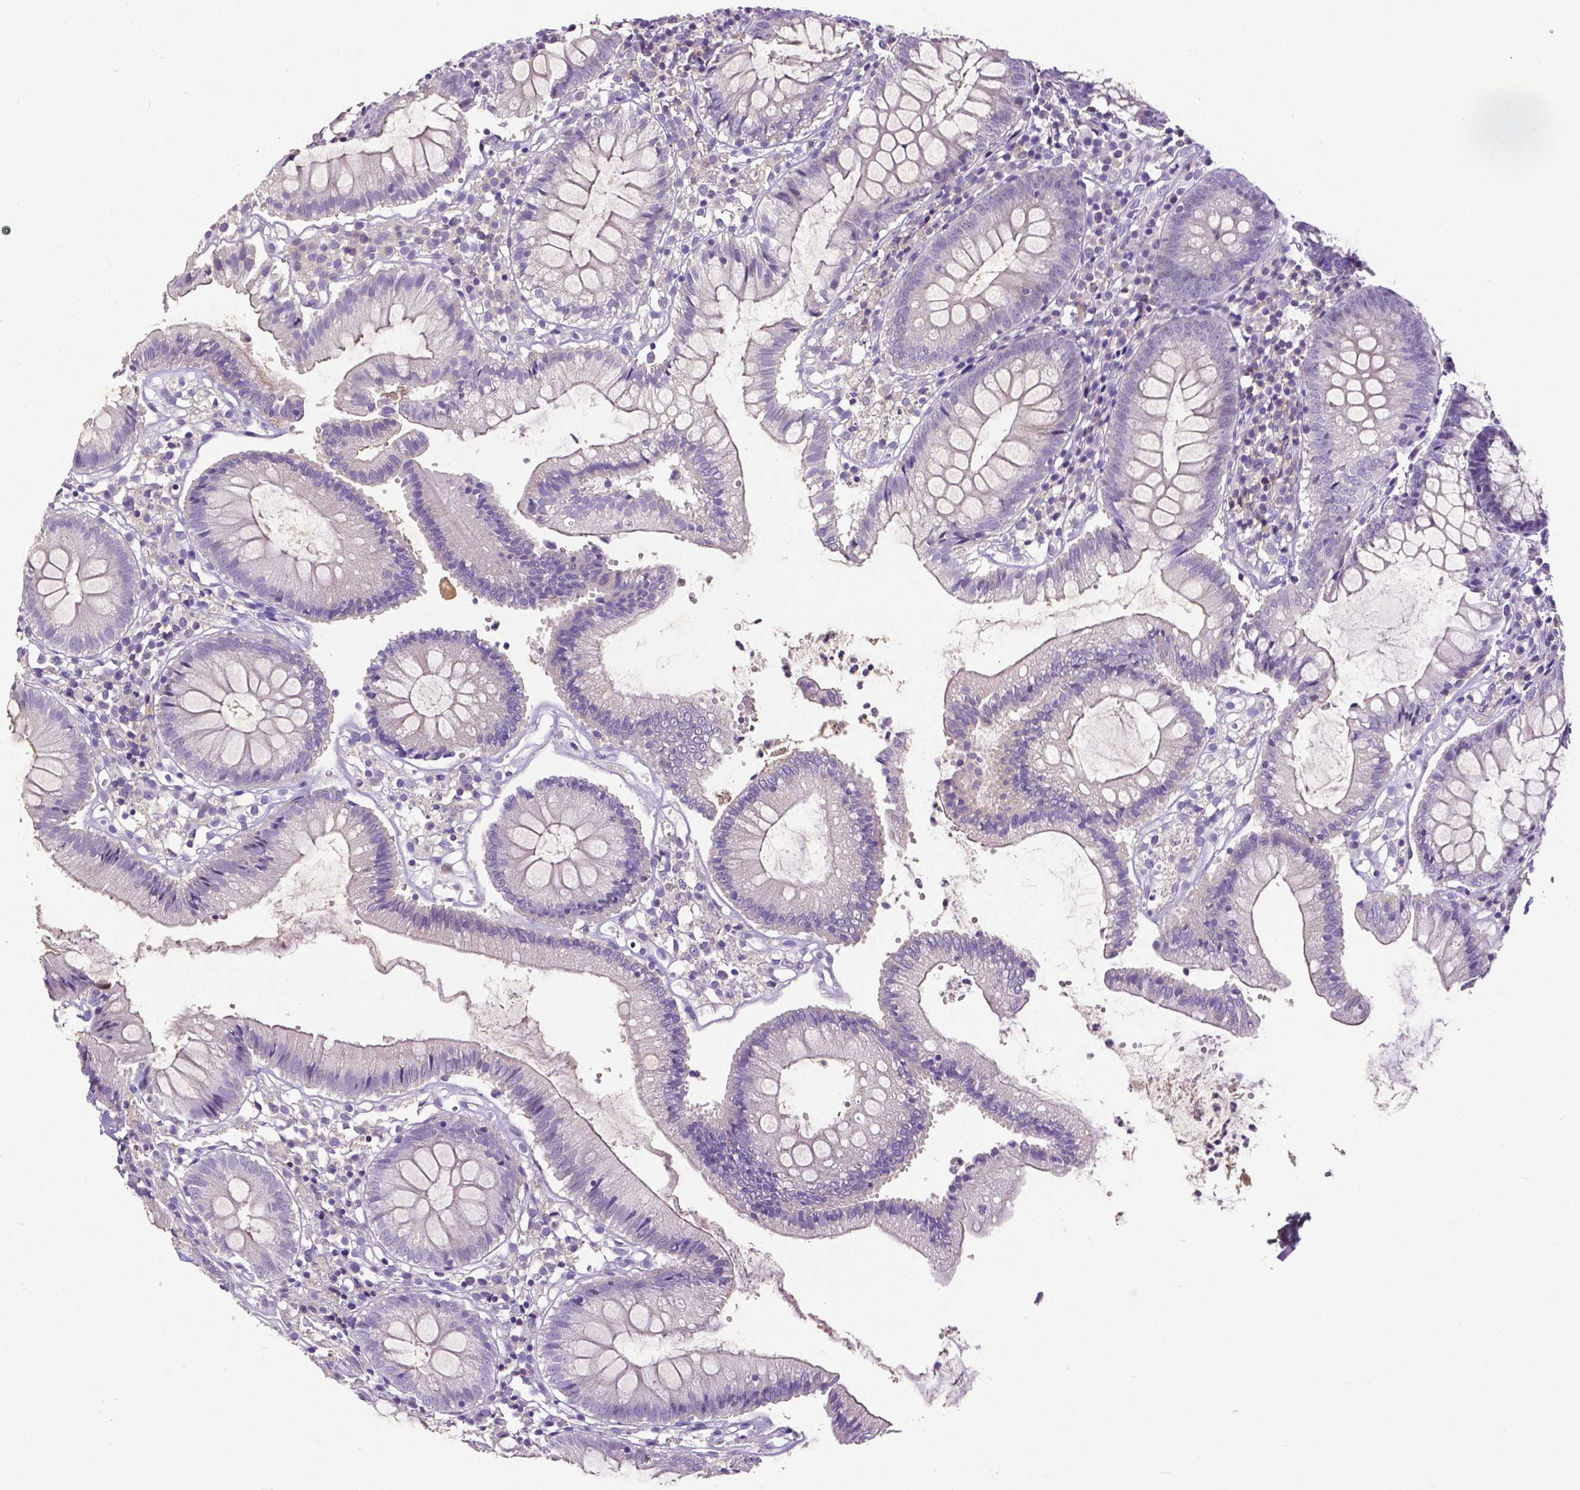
{"staining": {"intensity": "negative", "quantity": "none", "location": "none"}, "tissue": "colon", "cell_type": "Endothelial cells", "image_type": "normal", "snomed": [{"axis": "morphology", "description": "Normal tissue, NOS"}, {"axis": "morphology", "description": "Adenocarcinoma, NOS"}, {"axis": "topography", "description": "Colon"}], "caption": "This is an IHC micrograph of normal human colon. There is no staining in endothelial cells.", "gene": "CD4", "patient": {"sex": "male", "age": 83}}